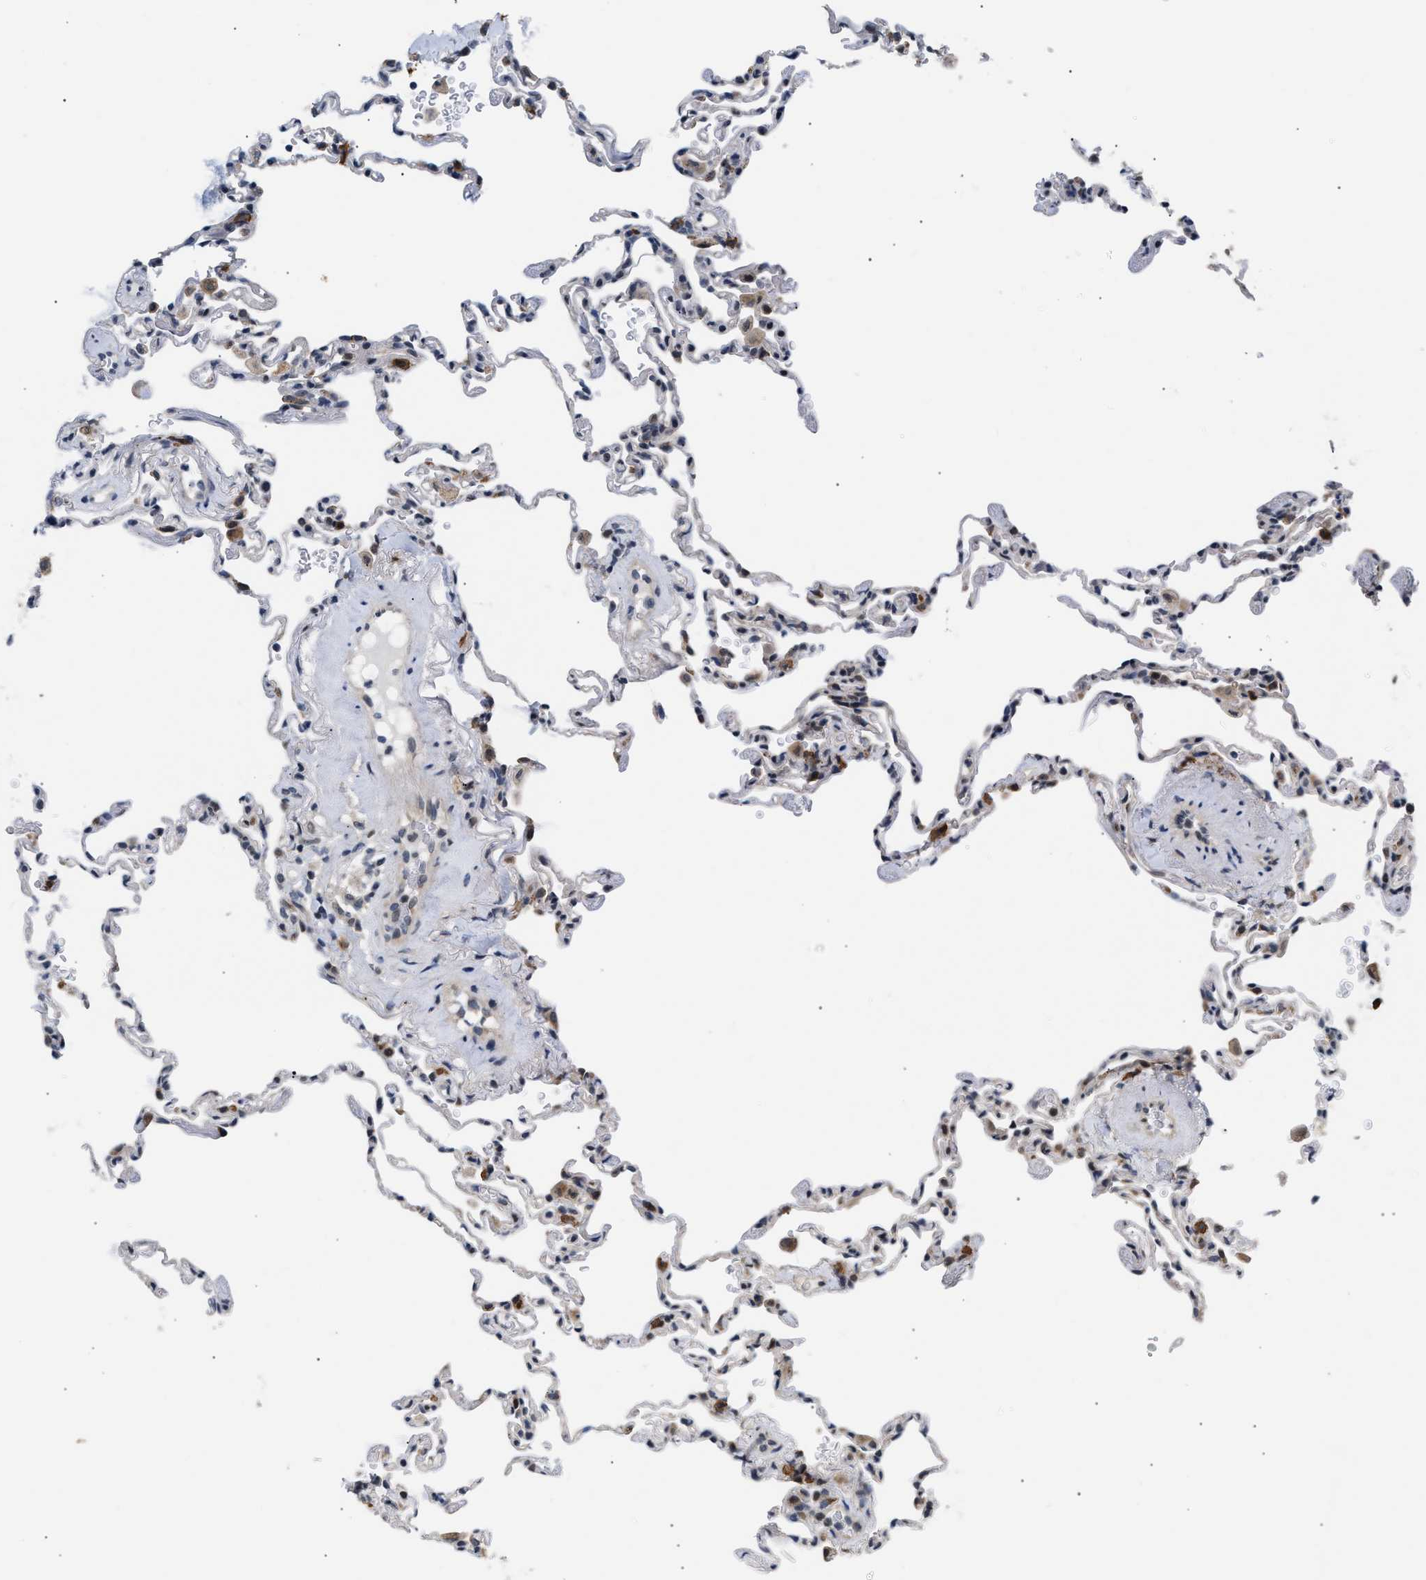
{"staining": {"intensity": "moderate", "quantity": "<25%", "location": "cytoplasmic/membranous"}, "tissue": "lung", "cell_type": "Alveolar cells", "image_type": "normal", "snomed": [{"axis": "morphology", "description": "Normal tissue, NOS"}, {"axis": "topography", "description": "Lung"}], "caption": "Lung stained with immunohistochemistry (IHC) demonstrates moderate cytoplasmic/membranous staining in about <25% of alveolar cells. (Brightfield microscopy of DAB IHC at high magnification).", "gene": "TXNRD3", "patient": {"sex": "male", "age": 59}}